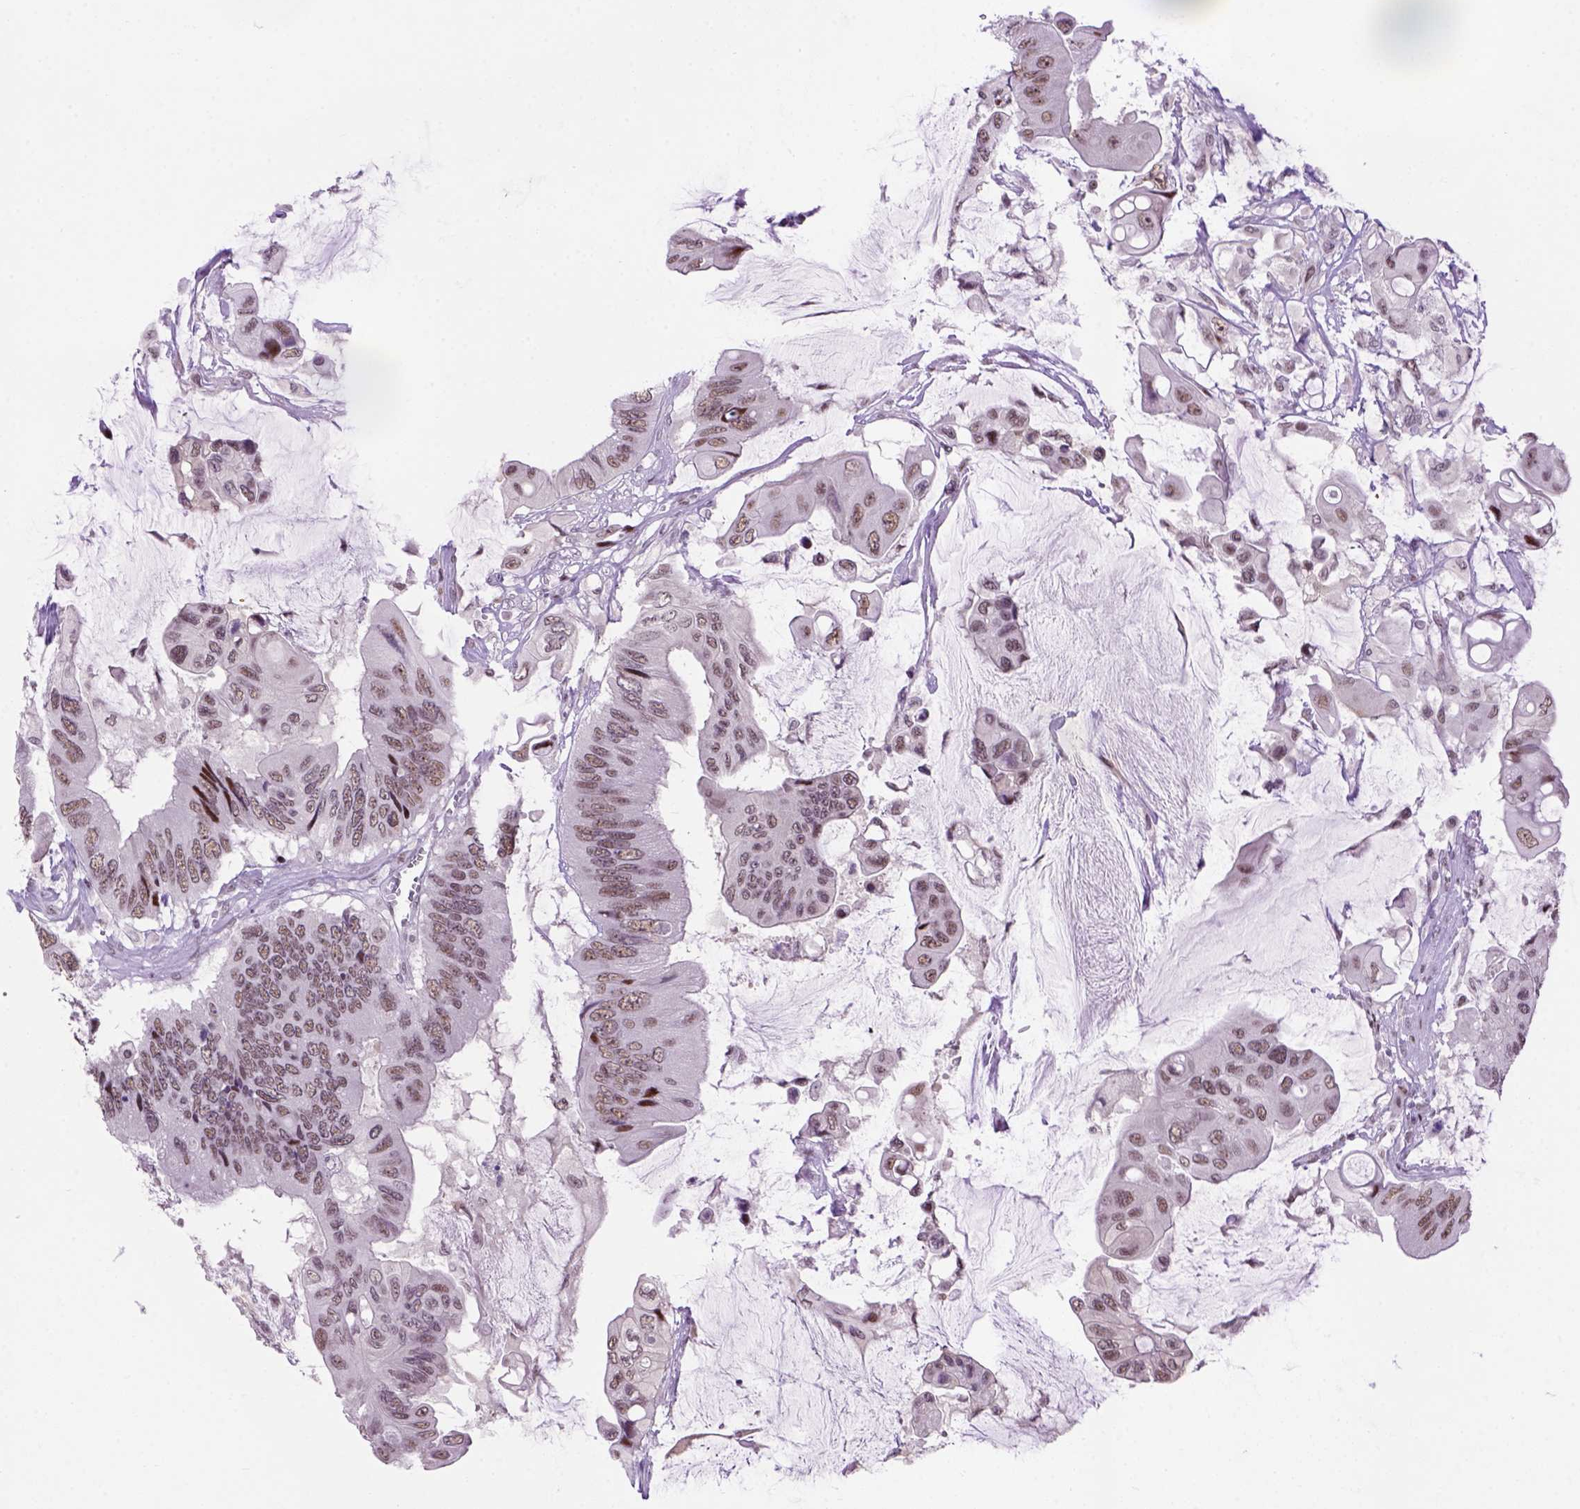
{"staining": {"intensity": "moderate", "quantity": "<25%", "location": "nuclear"}, "tissue": "colorectal cancer", "cell_type": "Tumor cells", "image_type": "cancer", "snomed": [{"axis": "morphology", "description": "Adenocarcinoma, NOS"}, {"axis": "topography", "description": "Rectum"}], "caption": "Colorectal cancer (adenocarcinoma) stained with DAB IHC shows low levels of moderate nuclear expression in approximately <25% of tumor cells. The staining was performed using DAB to visualize the protein expression in brown, while the nuclei were stained in blue with hematoxylin (Magnification: 20x).", "gene": "TBPL1", "patient": {"sex": "male", "age": 63}}